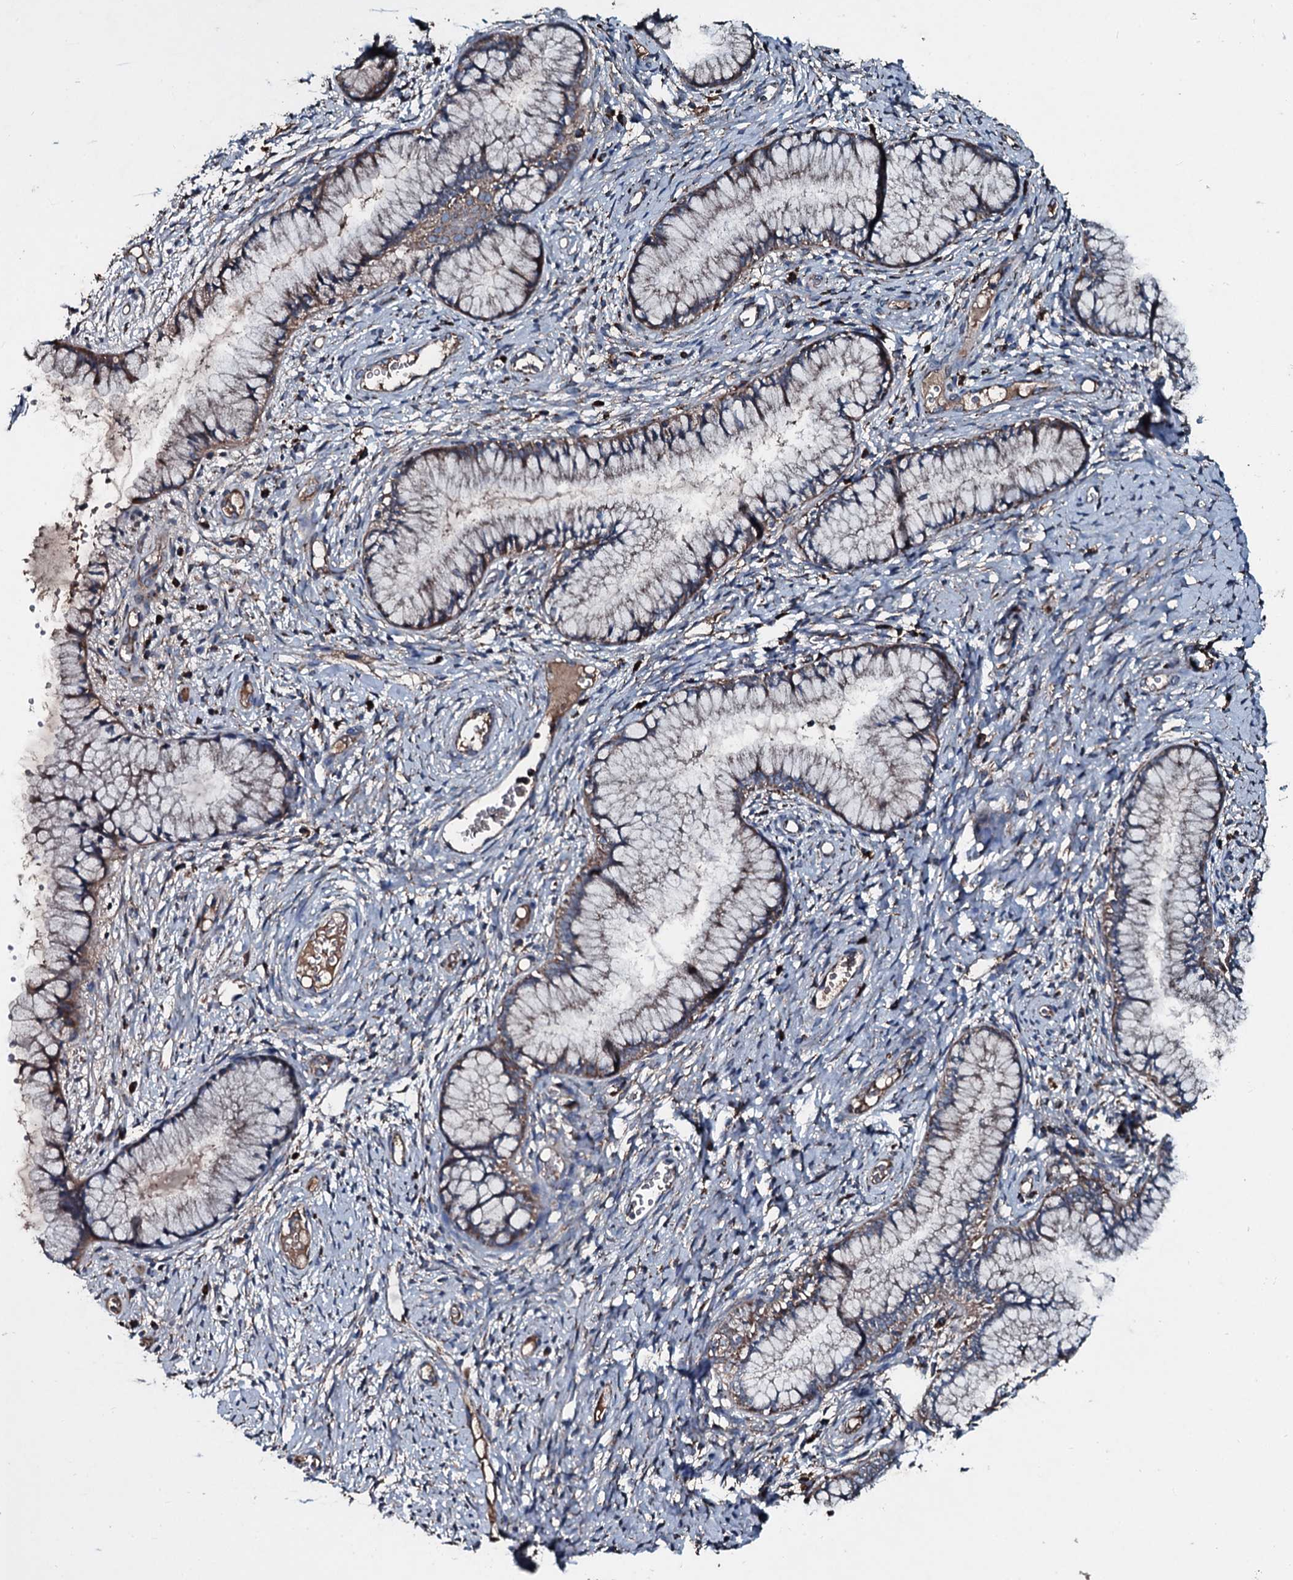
{"staining": {"intensity": "weak", "quantity": "25%-75%", "location": "cytoplasmic/membranous"}, "tissue": "cervix", "cell_type": "Glandular cells", "image_type": "normal", "snomed": [{"axis": "morphology", "description": "Normal tissue, NOS"}, {"axis": "topography", "description": "Cervix"}], "caption": "The photomicrograph demonstrates a brown stain indicating the presence of a protein in the cytoplasmic/membranous of glandular cells in cervix. (Stains: DAB (3,3'-diaminobenzidine) in brown, nuclei in blue, Microscopy: brightfield microscopy at high magnification).", "gene": "ACSS3", "patient": {"sex": "female", "age": 42}}